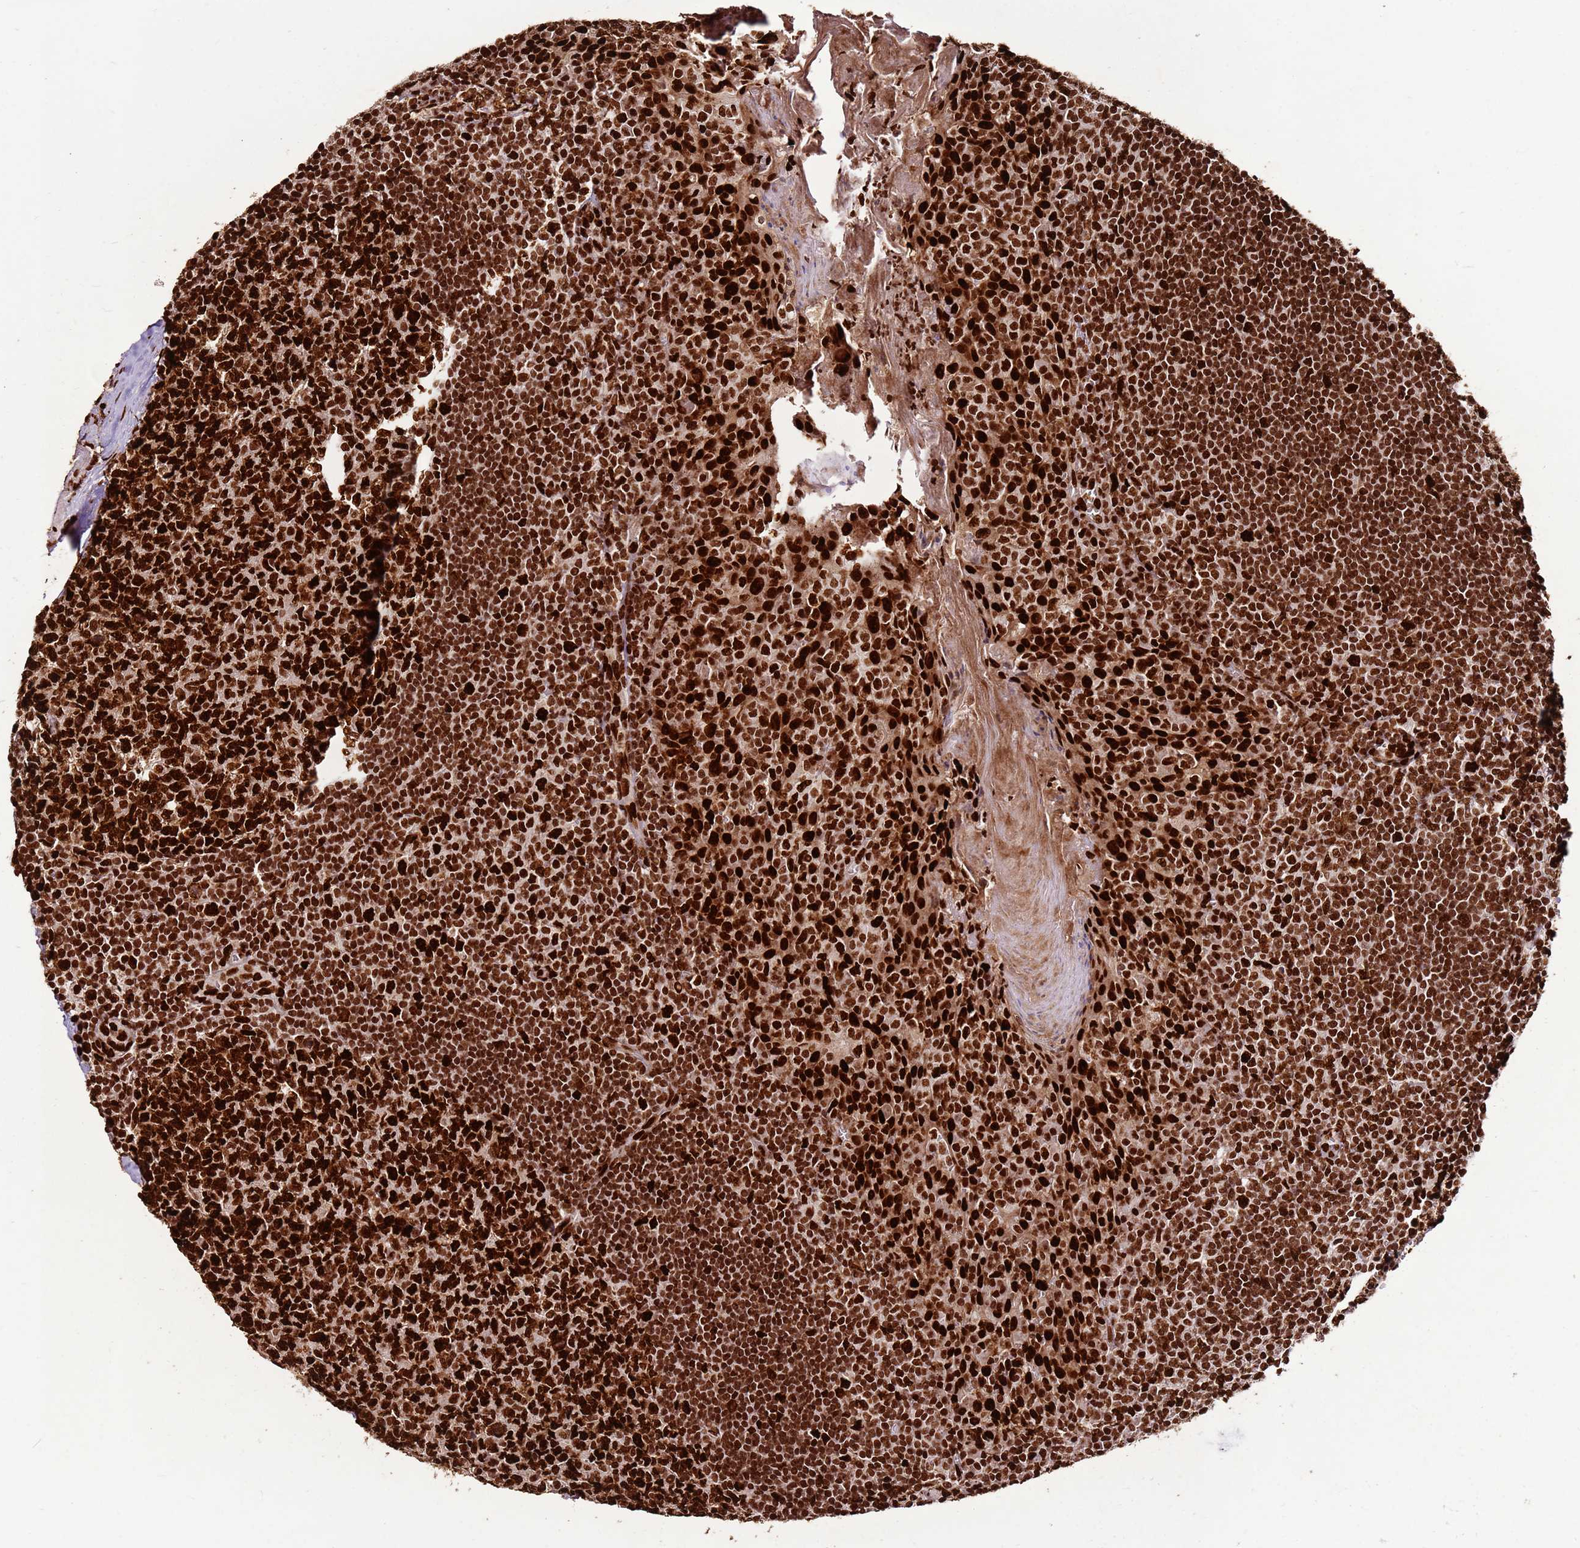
{"staining": {"intensity": "strong", "quantity": ">75%", "location": "nuclear"}, "tissue": "tonsil", "cell_type": "Germinal center cells", "image_type": "normal", "snomed": [{"axis": "morphology", "description": "Normal tissue, NOS"}, {"axis": "topography", "description": "Tonsil"}], "caption": "Germinal center cells display high levels of strong nuclear expression in about >75% of cells in benign tonsil. The staining is performed using DAB brown chromogen to label protein expression. The nuclei are counter-stained blue using hematoxylin.", "gene": "HNRNPAB", "patient": {"sex": "male", "age": 27}}